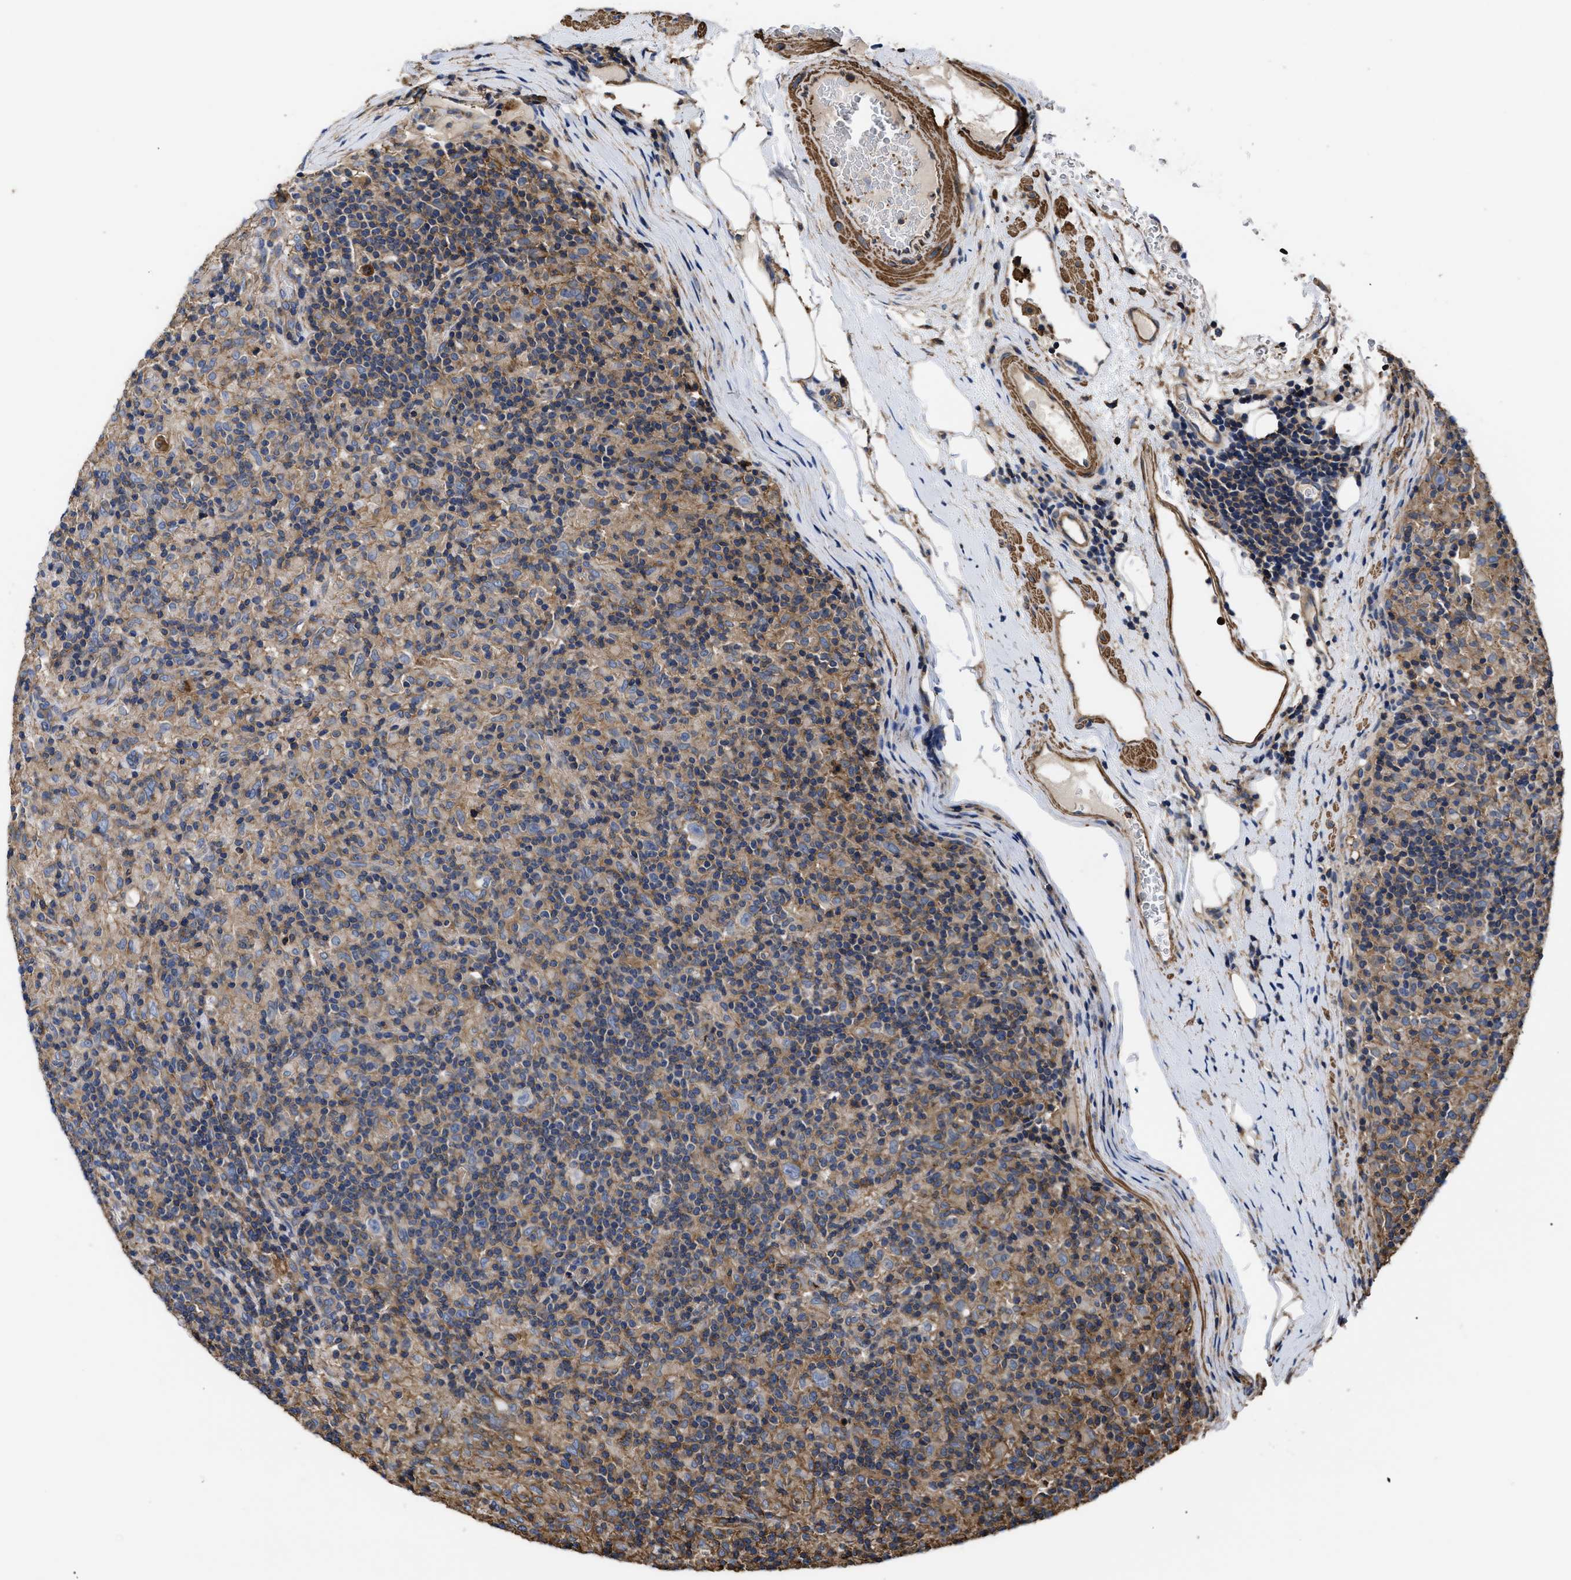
{"staining": {"intensity": "negative", "quantity": "none", "location": "none"}, "tissue": "lymphoma", "cell_type": "Tumor cells", "image_type": "cancer", "snomed": [{"axis": "morphology", "description": "Hodgkin's disease, NOS"}, {"axis": "topography", "description": "Lymph node"}], "caption": "Histopathology image shows no significant protein staining in tumor cells of lymphoma.", "gene": "SCUBE2", "patient": {"sex": "male", "age": 70}}